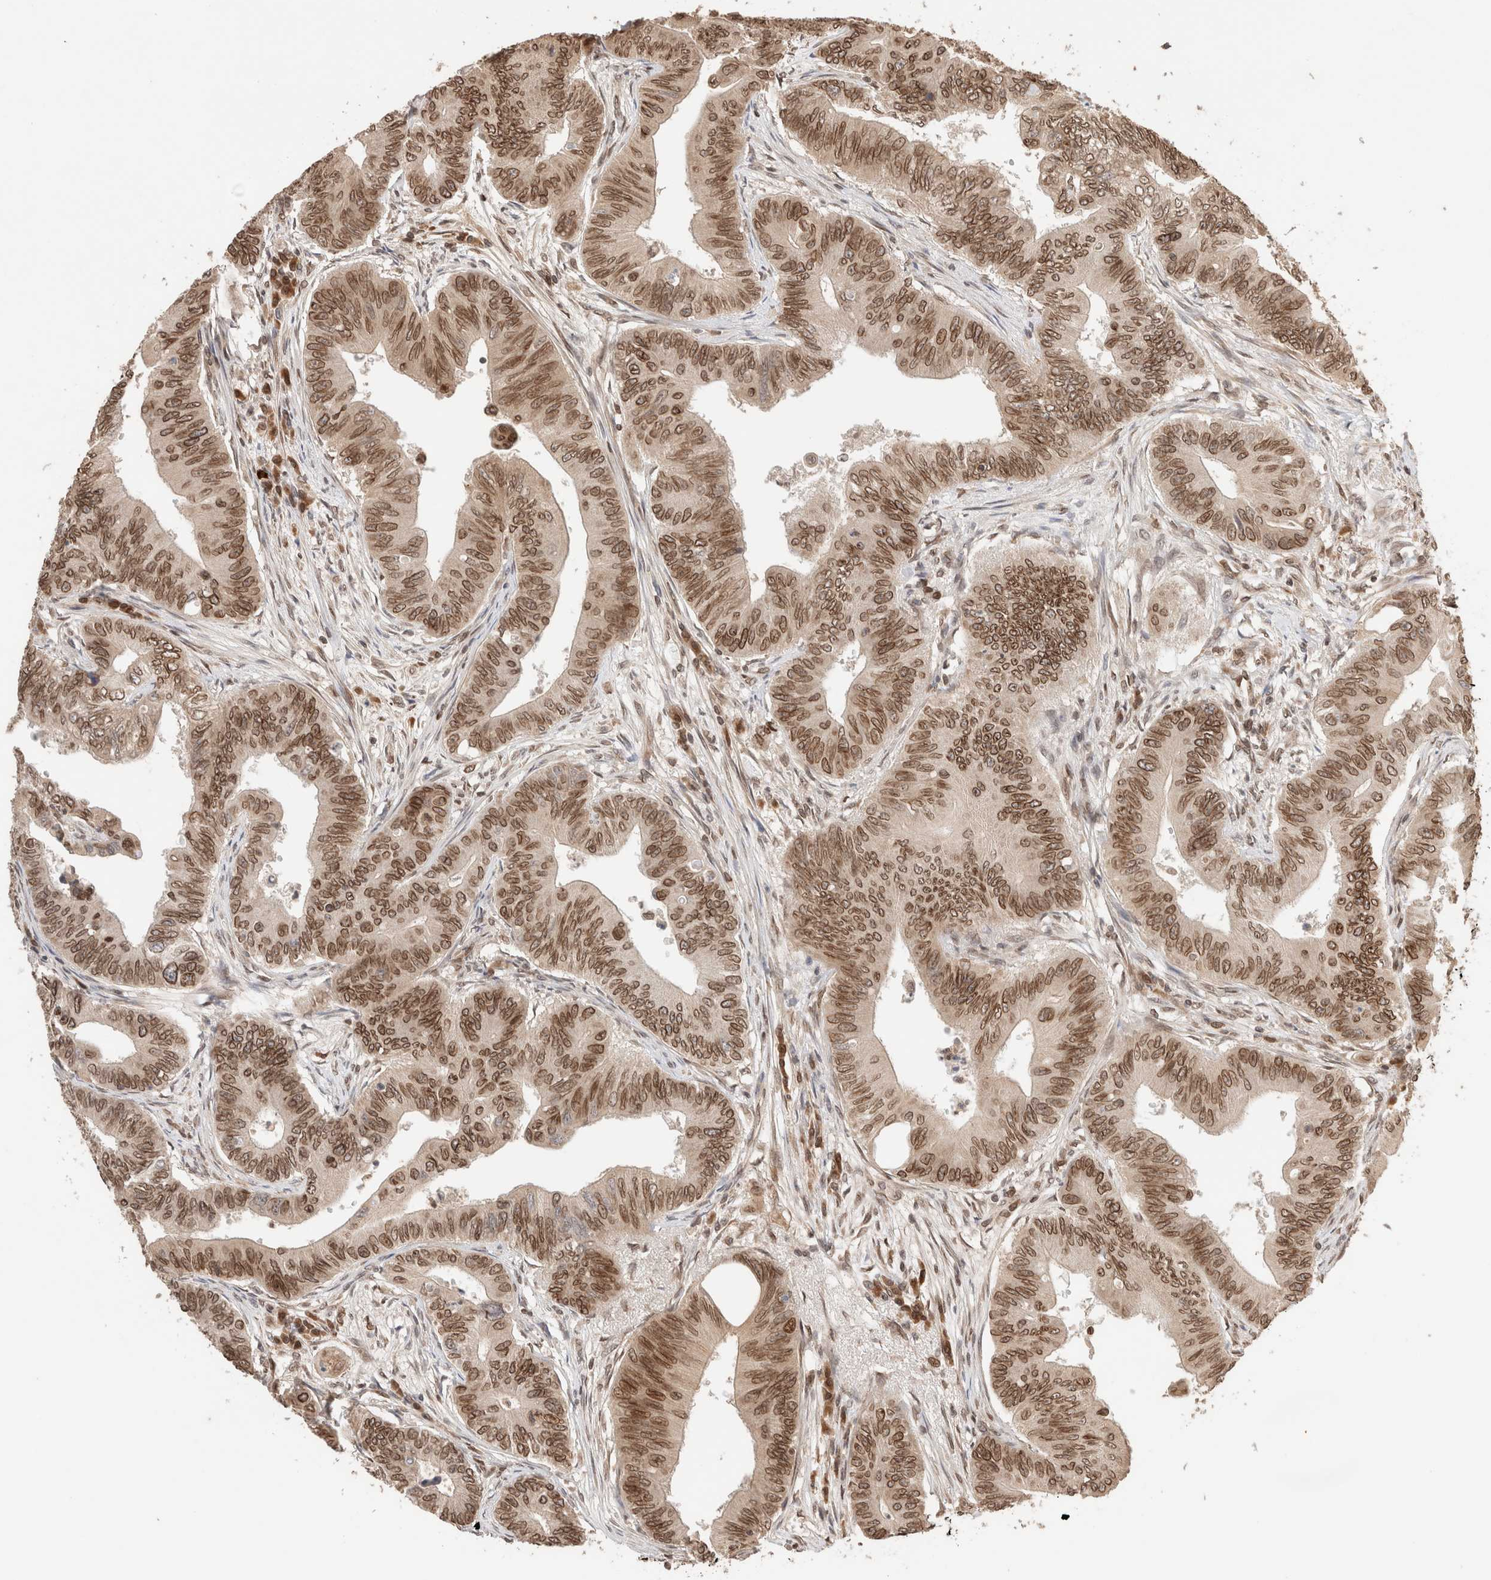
{"staining": {"intensity": "moderate", "quantity": ">75%", "location": "cytoplasmic/membranous,nuclear"}, "tissue": "colorectal cancer", "cell_type": "Tumor cells", "image_type": "cancer", "snomed": [{"axis": "morphology", "description": "Adenoma, NOS"}, {"axis": "morphology", "description": "Adenocarcinoma, NOS"}, {"axis": "topography", "description": "Colon"}], "caption": "Brown immunohistochemical staining in adenoma (colorectal) shows moderate cytoplasmic/membranous and nuclear expression in about >75% of tumor cells.", "gene": "TPR", "patient": {"sex": "male", "age": 79}}